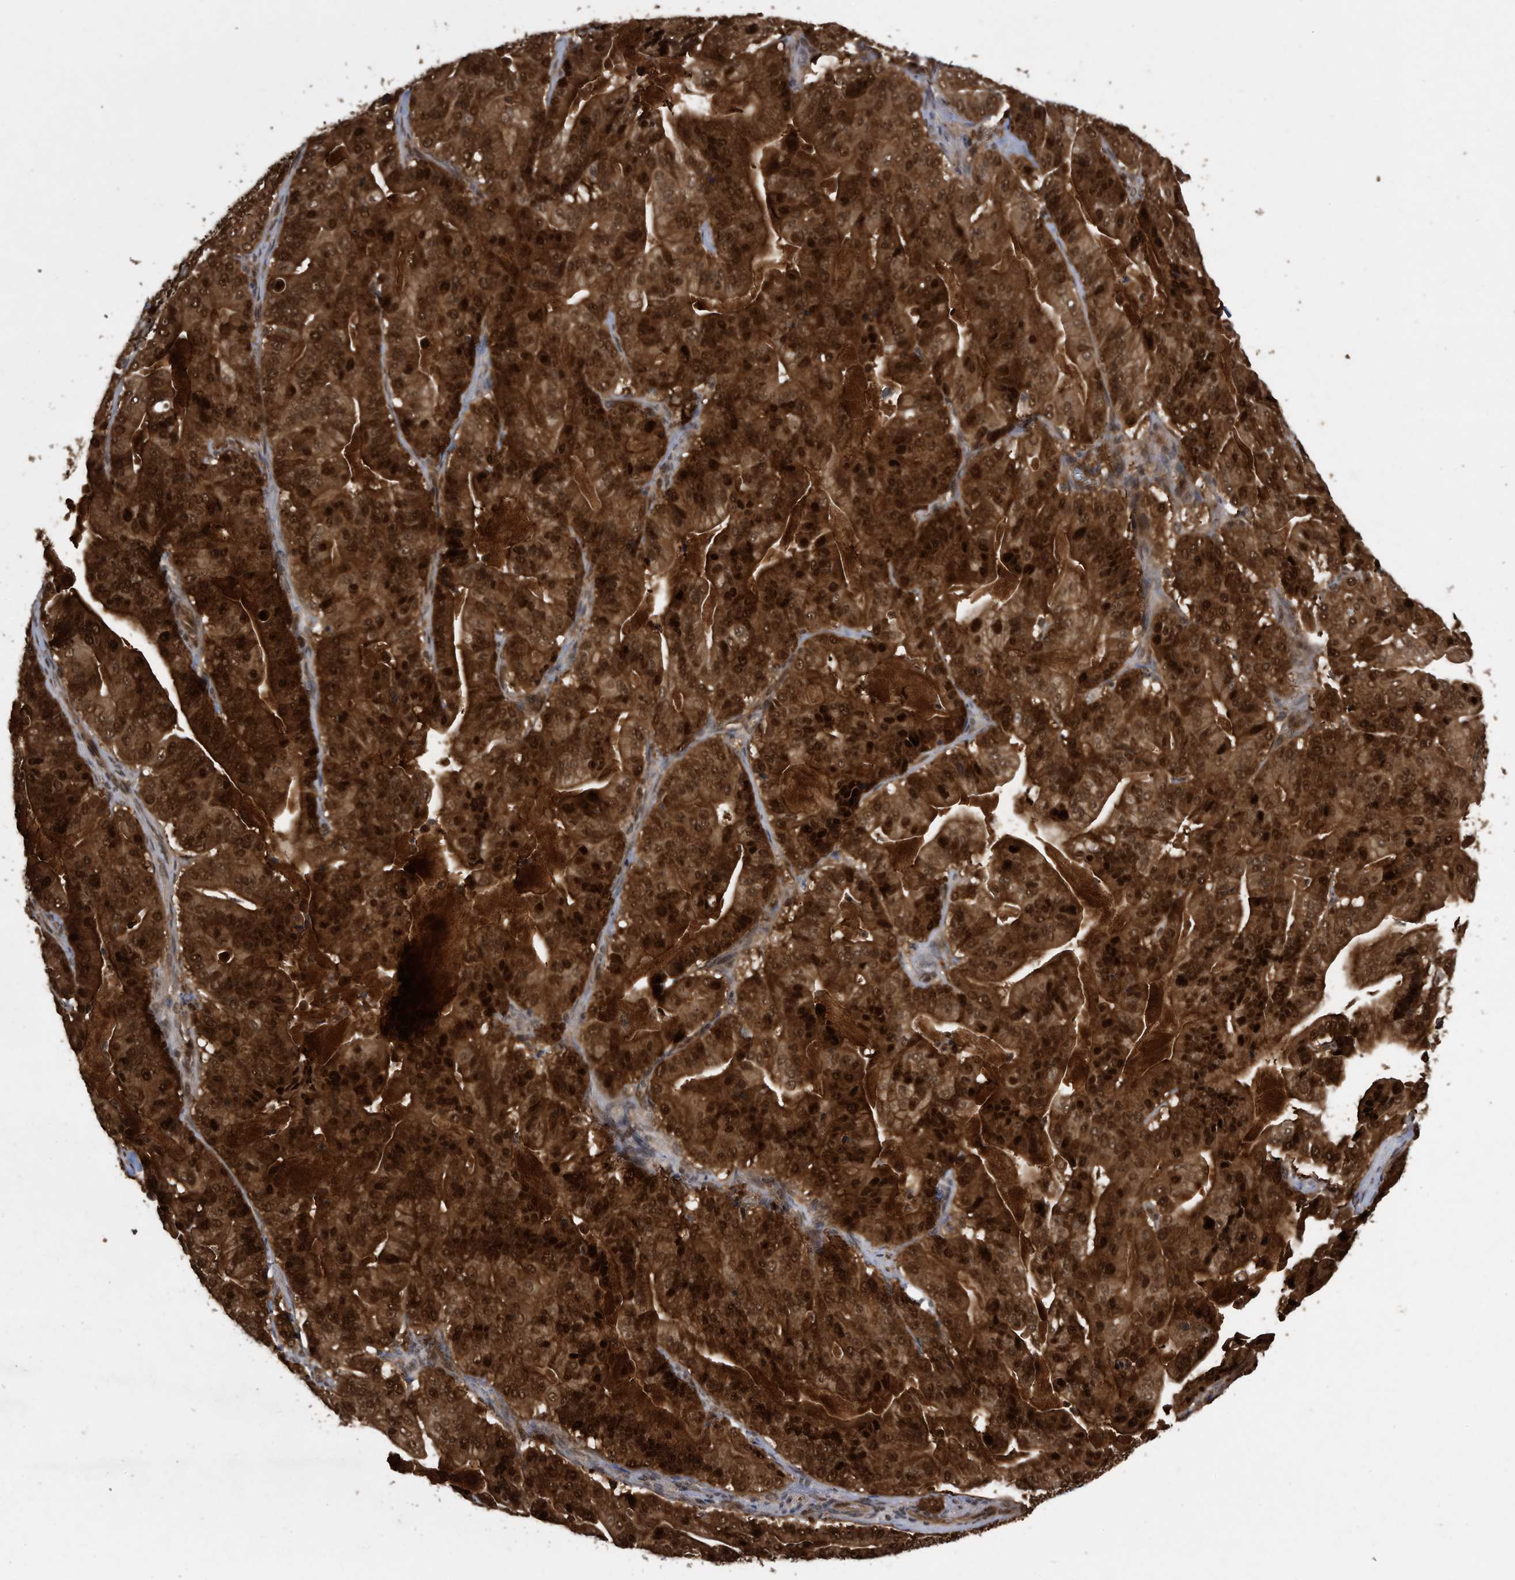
{"staining": {"intensity": "strong", "quantity": ">75%", "location": "cytoplasmic/membranous,nuclear"}, "tissue": "pancreatic cancer", "cell_type": "Tumor cells", "image_type": "cancer", "snomed": [{"axis": "morphology", "description": "Adenocarcinoma, NOS"}, {"axis": "topography", "description": "Pancreas"}], "caption": "Protein staining reveals strong cytoplasmic/membranous and nuclear positivity in about >75% of tumor cells in pancreatic adenocarcinoma. The protein is shown in brown color, while the nuclei are stained blue.", "gene": "RAD23B", "patient": {"sex": "male", "age": 63}}